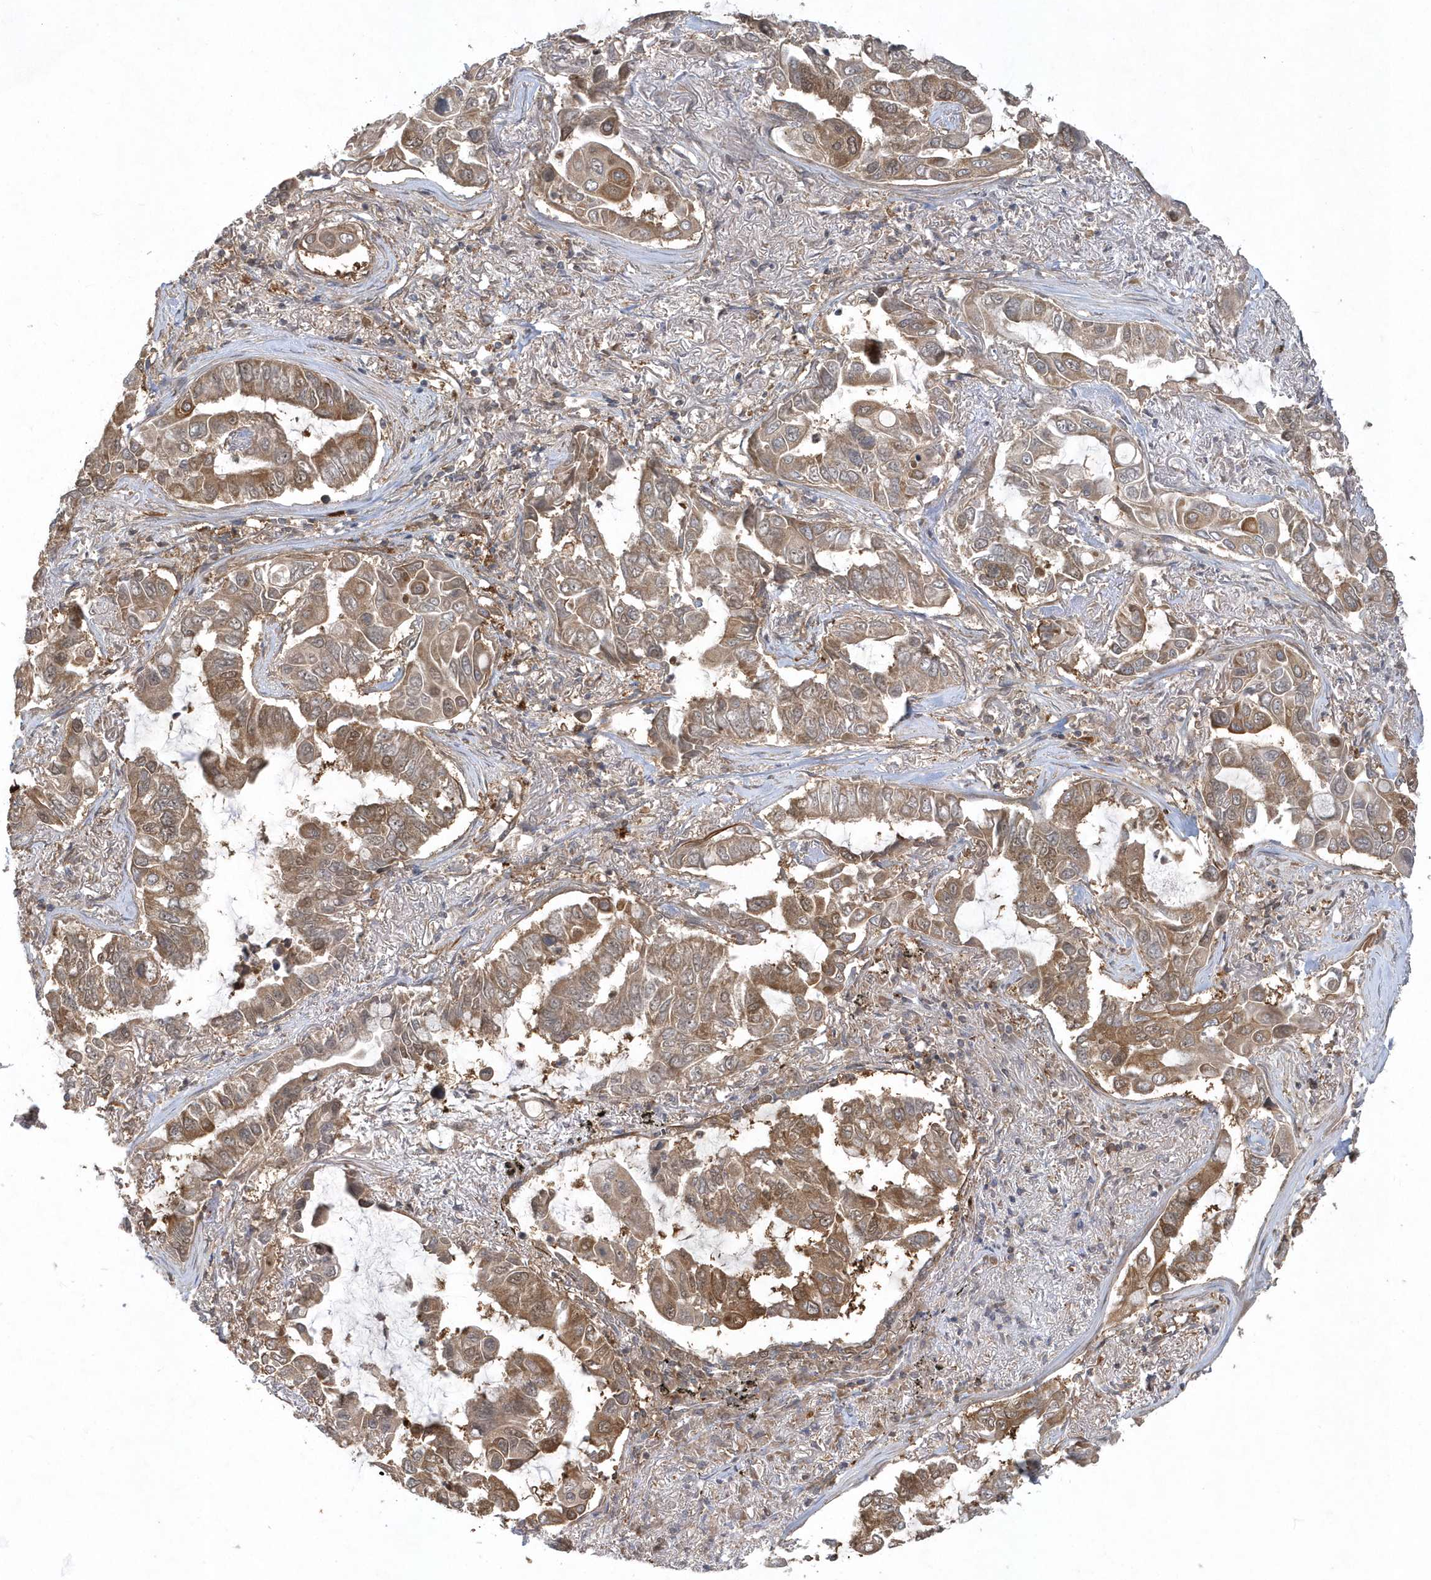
{"staining": {"intensity": "moderate", "quantity": ">75%", "location": "cytoplasmic/membranous"}, "tissue": "lung cancer", "cell_type": "Tumor cells", "image_type": "cancer", "snomed": [{"axis": "morphology", "description": "Adenocarcinoma, NOS"}, {"axis": "topography", "description": "Lung"}], "caption": "Lung cancer stained with a protein marker reveals moderate staining in tumor cells.", "gene": "ACYP1", "patient": {"sex": "male", "age": 64}}